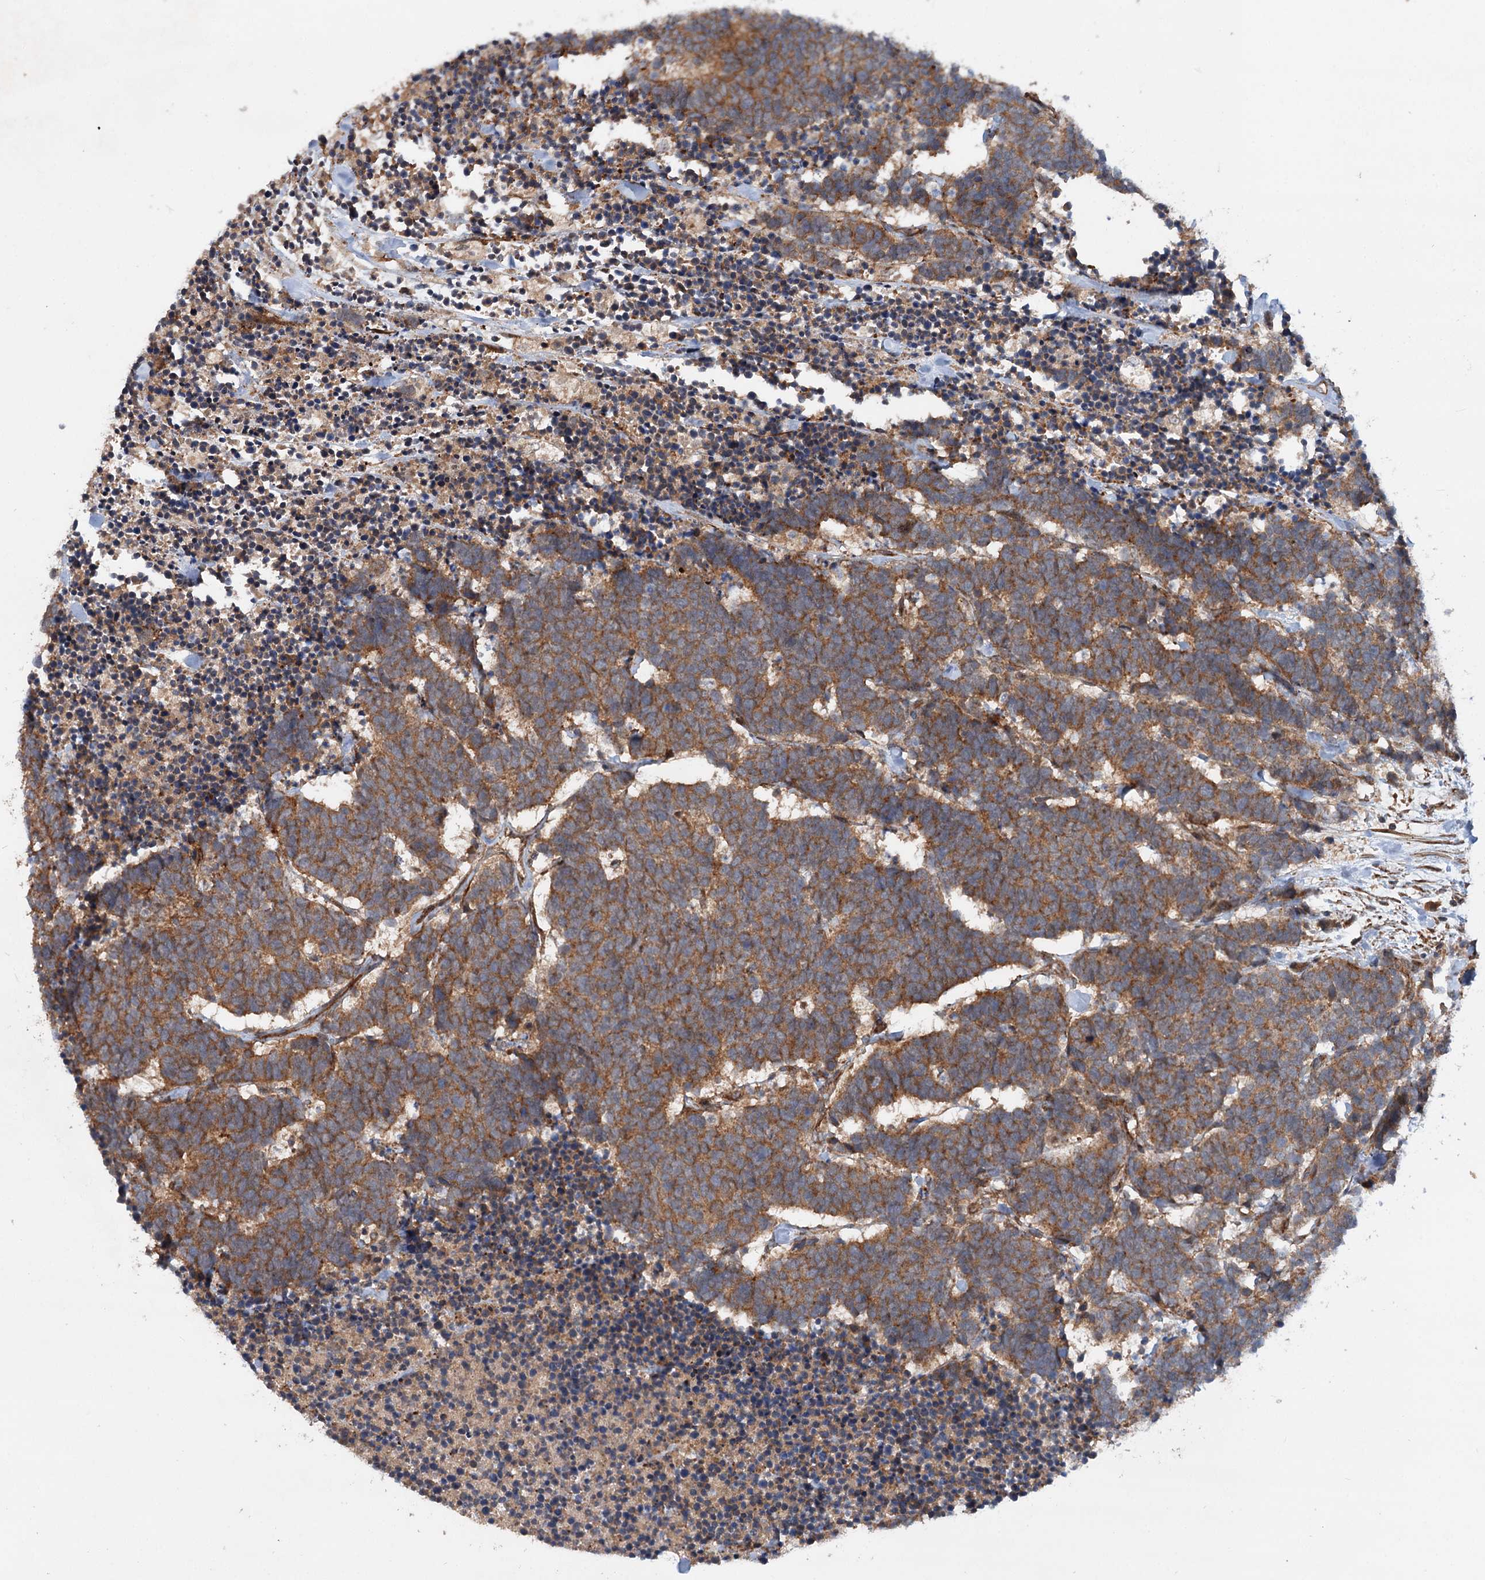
{"staining": {"intensity": "moderate", "quantity": ">75%", "location": "cytoplasmic/membranous"}, "tissue": "carcinoid", "cell_type": "Tumor cells", "image_type": "cancer", "snomed": [{"axis": "morphology", "description": "Carcinoma, NOS"}, {"axis": "morphology", "description": "Carcinoid, malignant, NOS"}, {"axis": "topography", "description": "Urinary bladder"}], "caption": "Immunohistochemical staining of carcinoid demonstrates moderate cytoplasmic/membranous protein positivity in about >75% of tumor cells. The protein is stained brown, and the nuclei are stained in blue (DAB IHC with brightfield microscopy, high magnification).", "gene": "ADGRG4", "patient": {"sex": "male", "age": 57}}